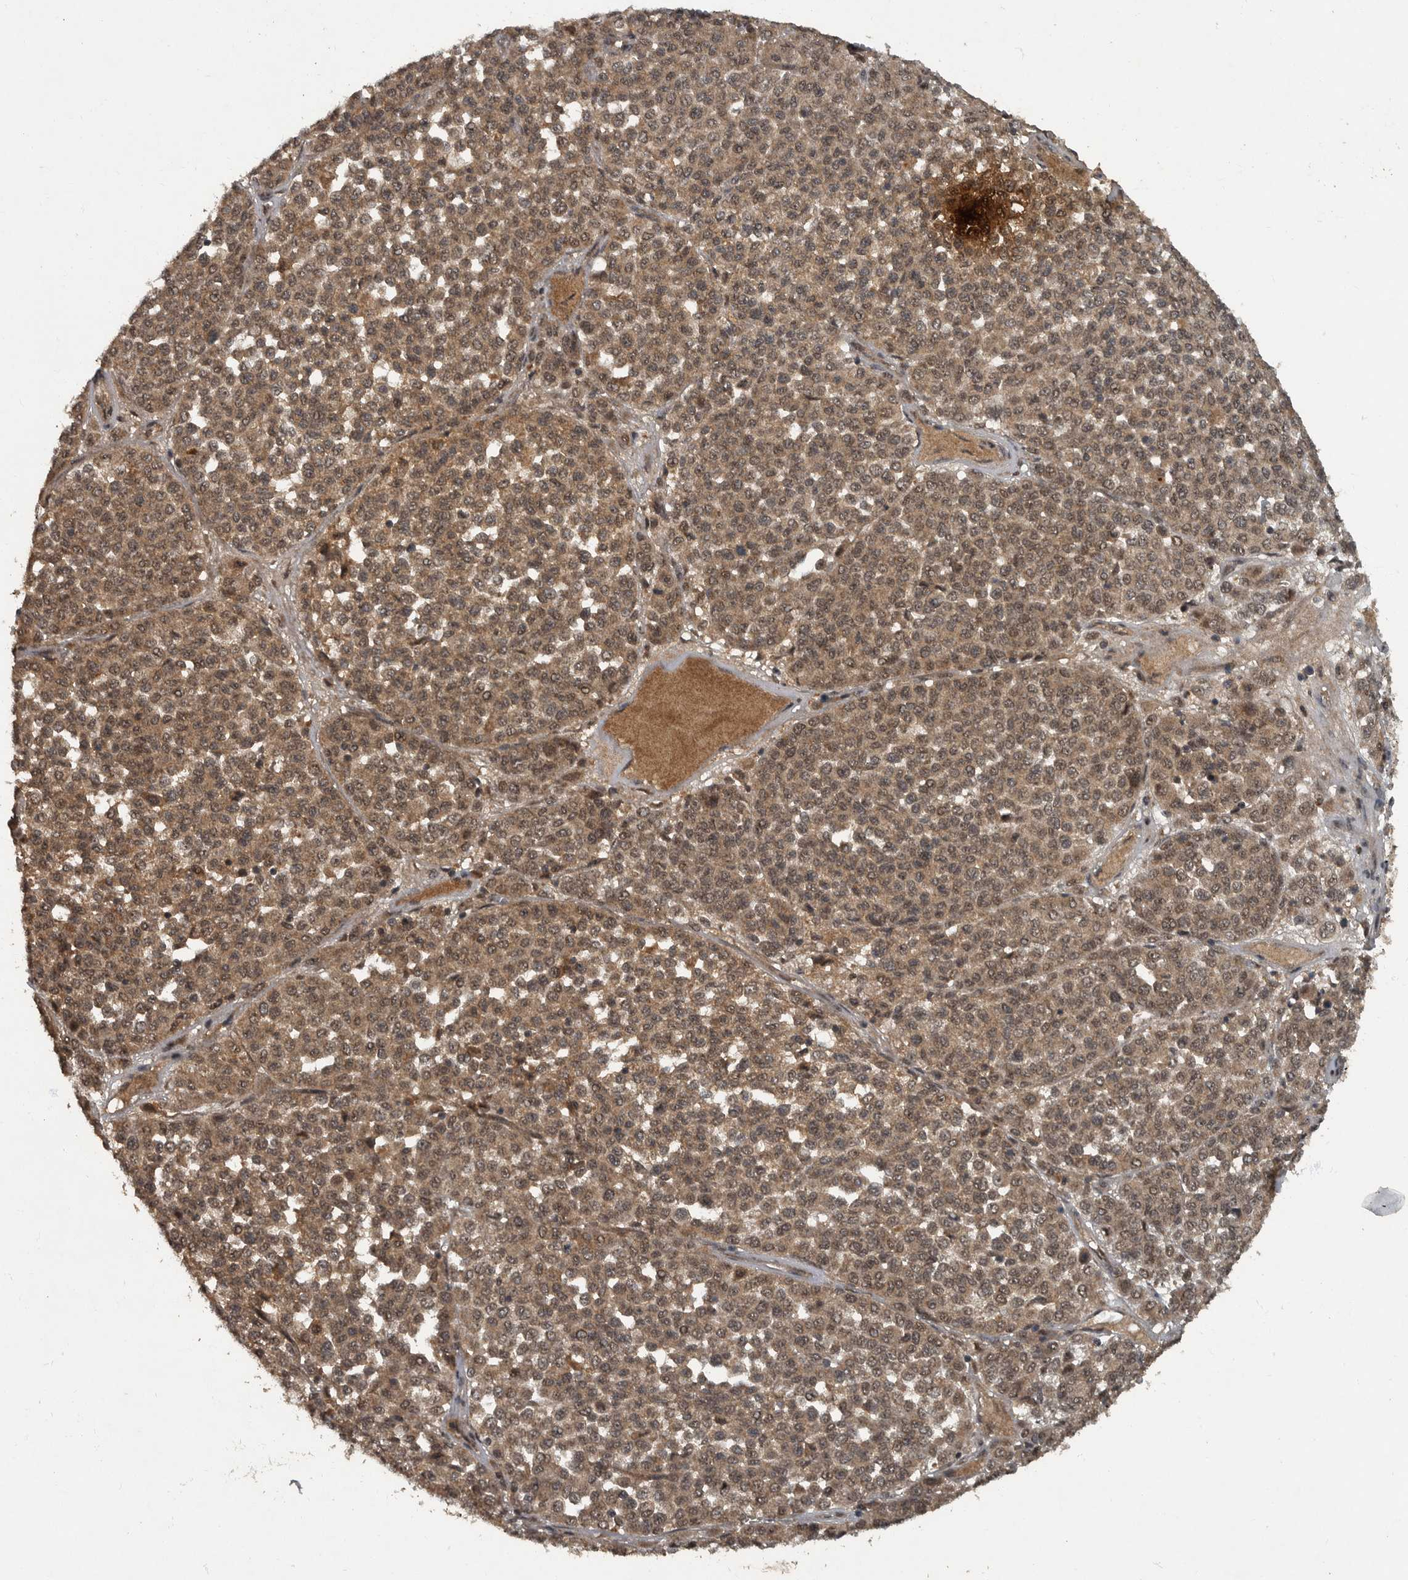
{"staining": {"intensity": "moderate", "quantity": ">75%", "location": "cytoplasmic/membranous,nuclear"}, "tissue": "melanoma", "cell_type": "Tumor cells", "image_type": "cancer", "snomed": [{"axis": "morphology", "description": "Malignant melanoma, Metastatic site"}, {"axis": "topography", "description": "Pancreas"}], "caption": "Protein expression analysis of human melanoma reveals moderate cytoplasmic/membranous and nuclear expression in approximately >75% of tumor cells.", "gene": "FOXO1", "patient": {"sex": "female", "age": 30}}